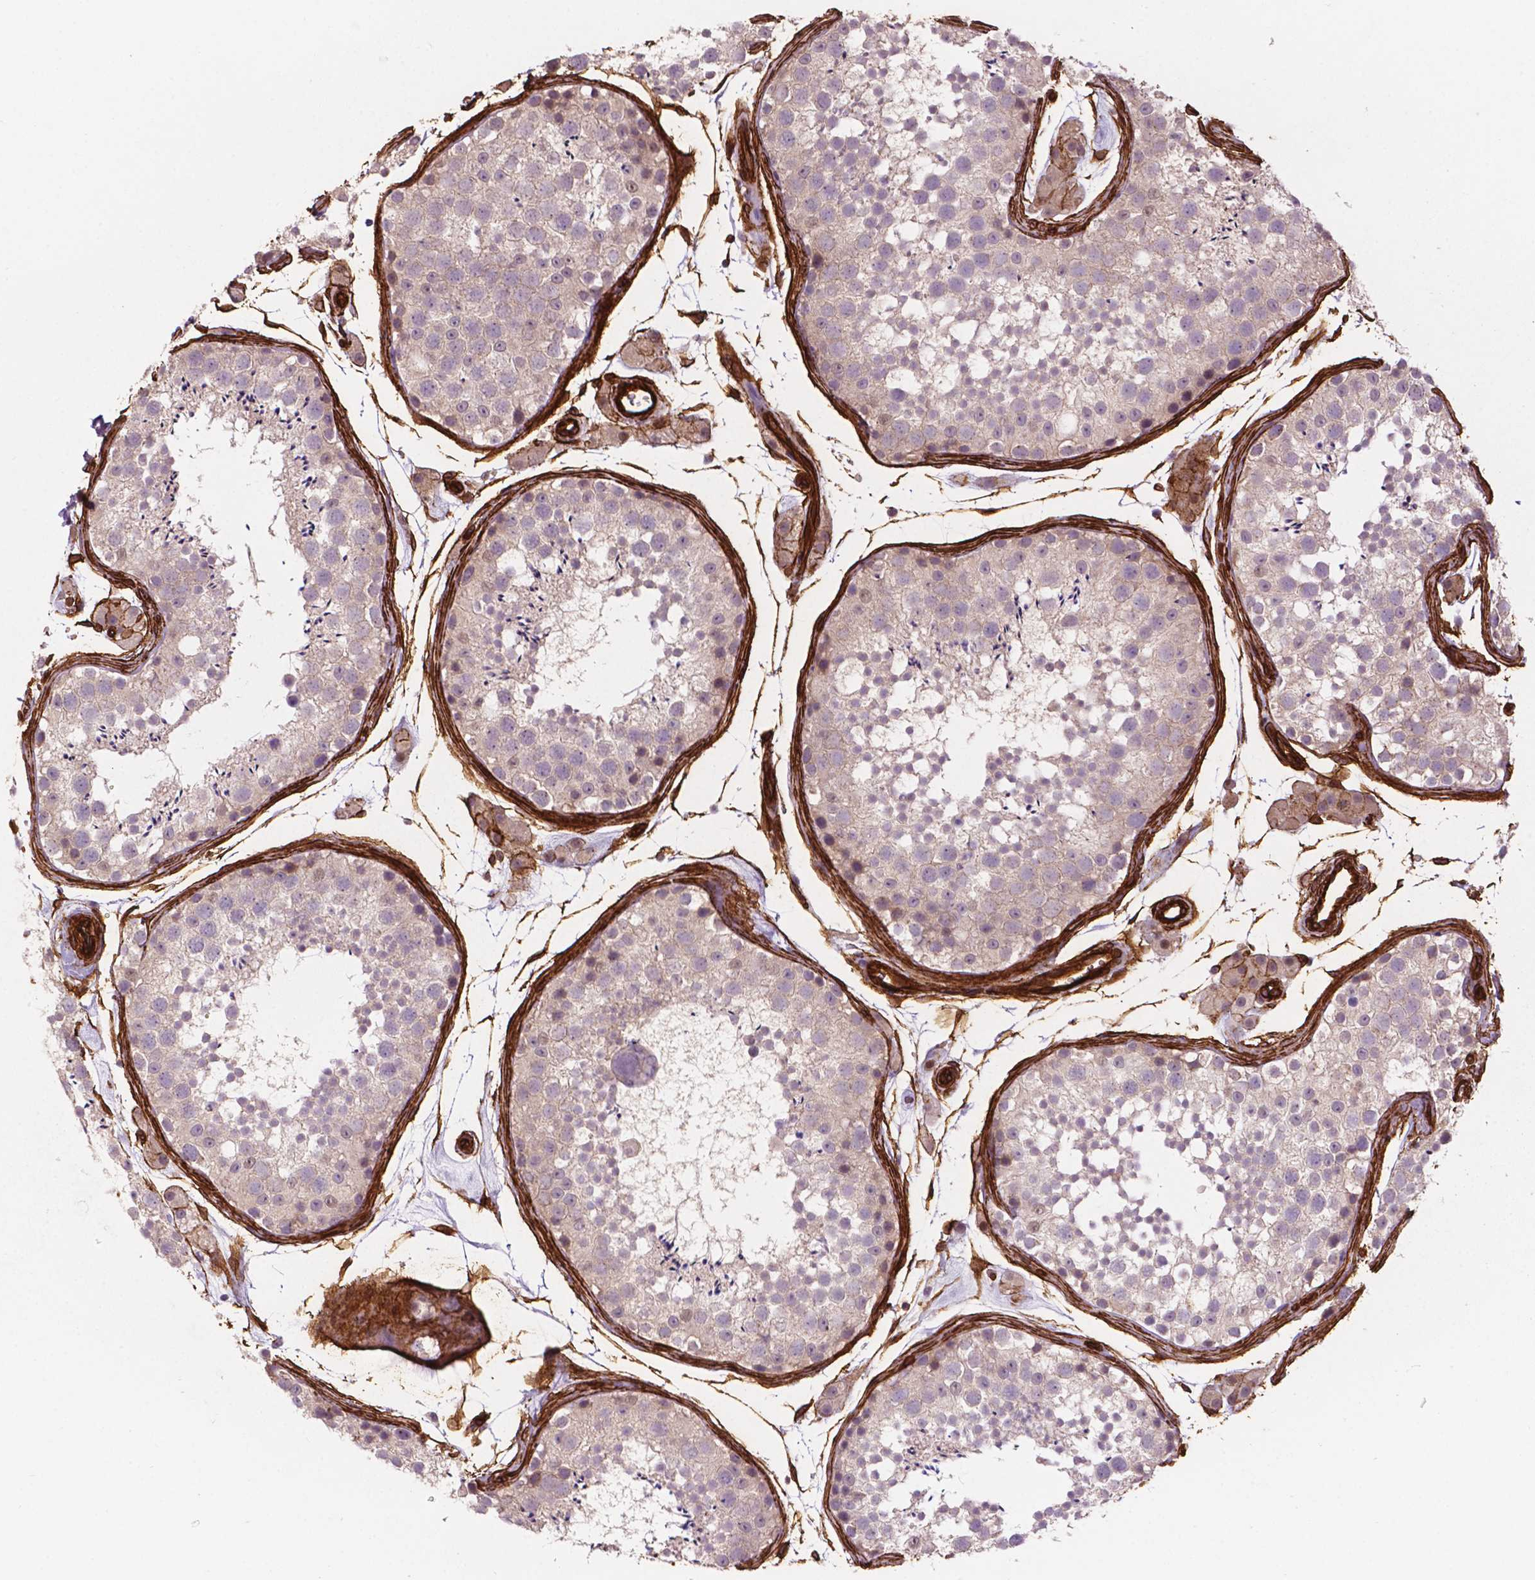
{"staining": {"intensity": "negative", "quantity": "none", "location": "none"}, "tissue": "testis", "cell_type": "Cells in seminiferous ducts", "image_type": "normal", "snomed": [{"axis": "morphology", "description": "Normal tissue, NOS"}, {"axis": "topography", "description": "Testis"}], "caption": "Cells in seminiferous ducts are negative for brown protein staining in unremarkable testis. (Stains: DAB (3,3'-diaminobenzidine) IHC with hematoxylin counter stain, Microscopy: brightfield microscopy at high magnification).", "gene": "EGFL8", "patient": {"sex": "male", "age": 41}}